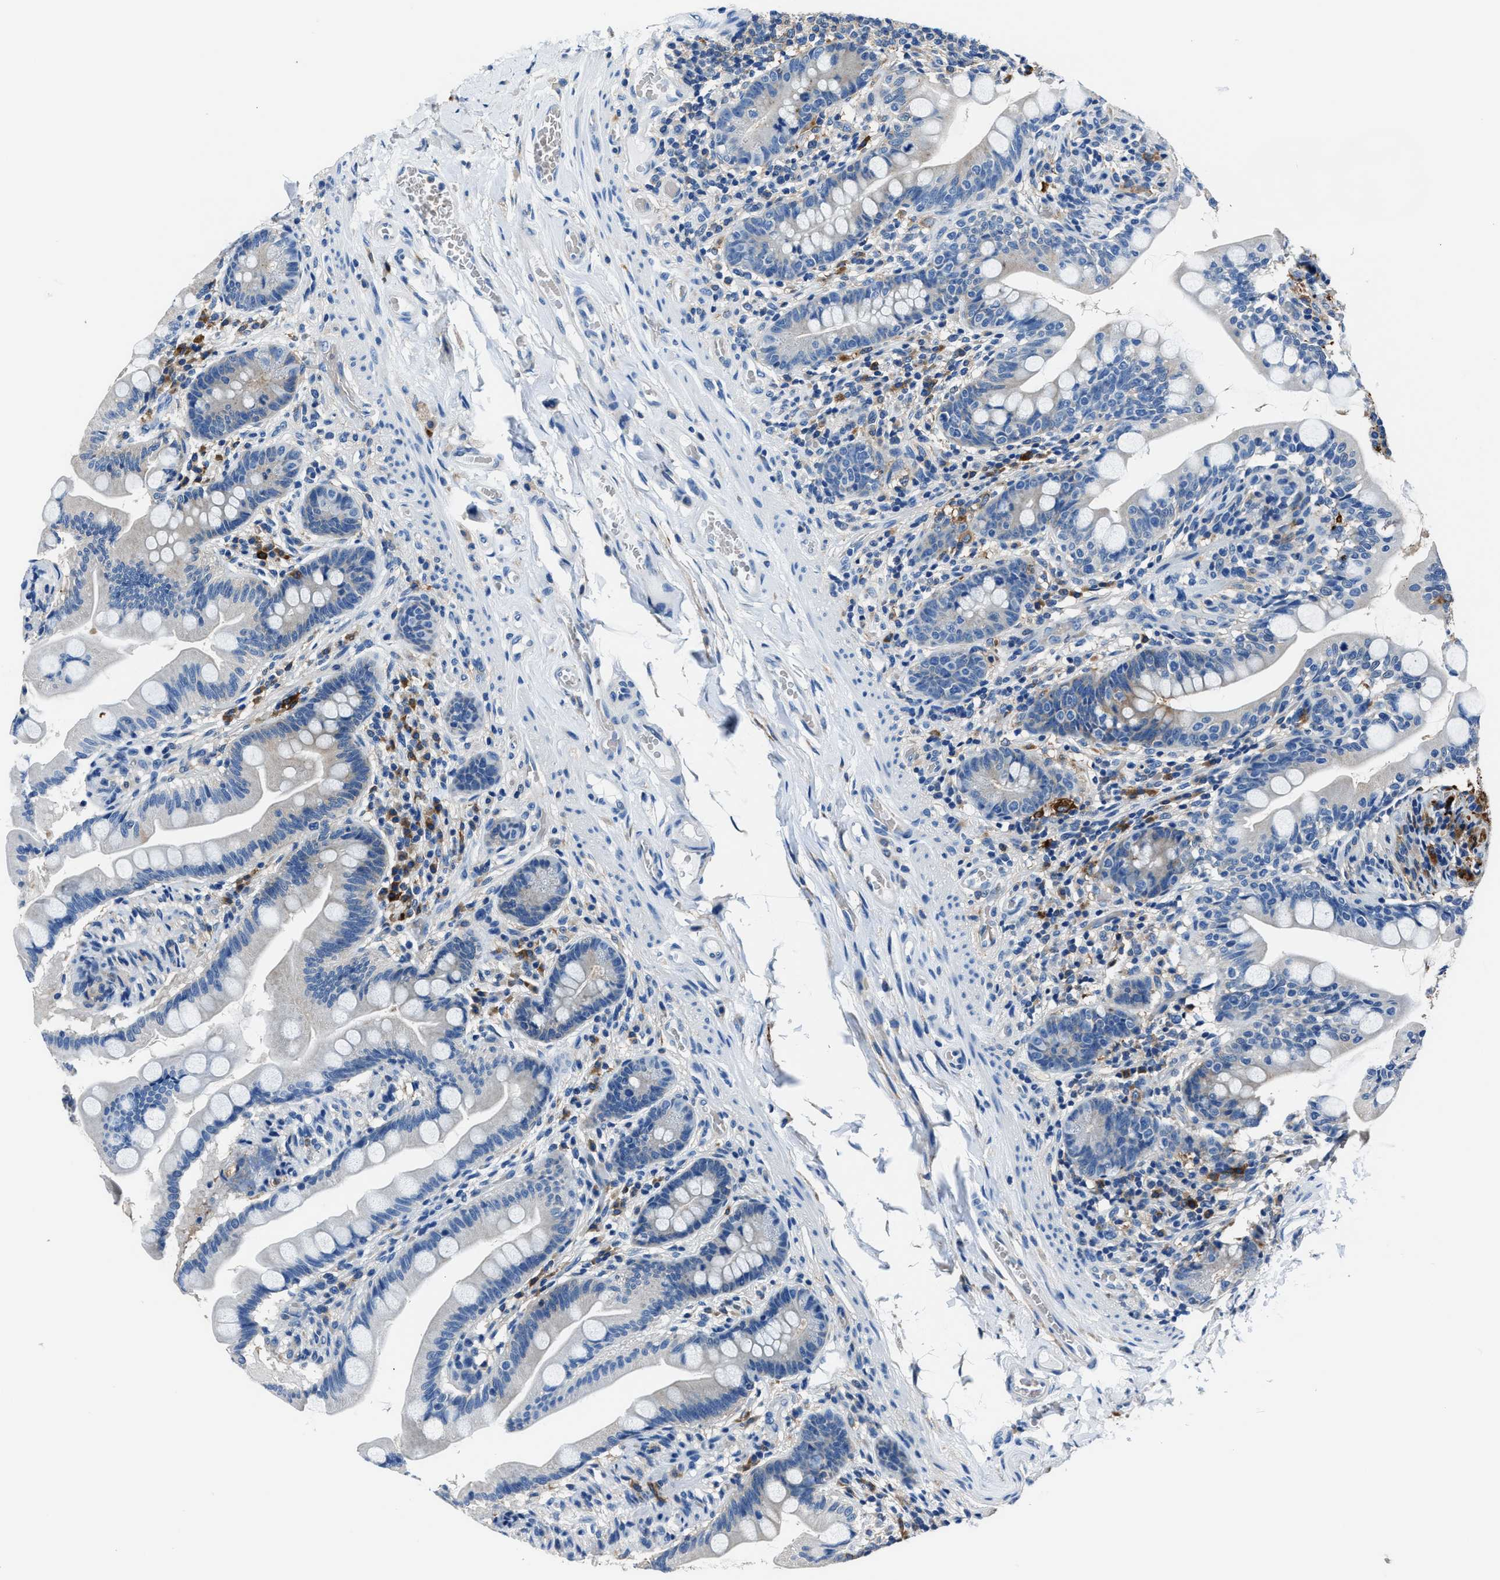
{"staining": {"intensity": "moderate", "quantity": "25%-75%", "location": "cytoplasmic/membranous"}, "tissue": "small intestine", "cell_type": "Glandular cells", "image_type": "normal", "snomed": [{"axis": "morphology", "description": "Normal tissue, NOS"}, {"axis": "topography", "description": "Small intestine"}], "caption": "DAB (3,3'-diaminobenzidine) immunohistochemical staining of benign small intestine shows moderate cytoplasmic/membranous protein expression in approximately 25%-75% of glandular cells.", "gene": "FTL", "patient": {"sex": "female", "age": 56}}